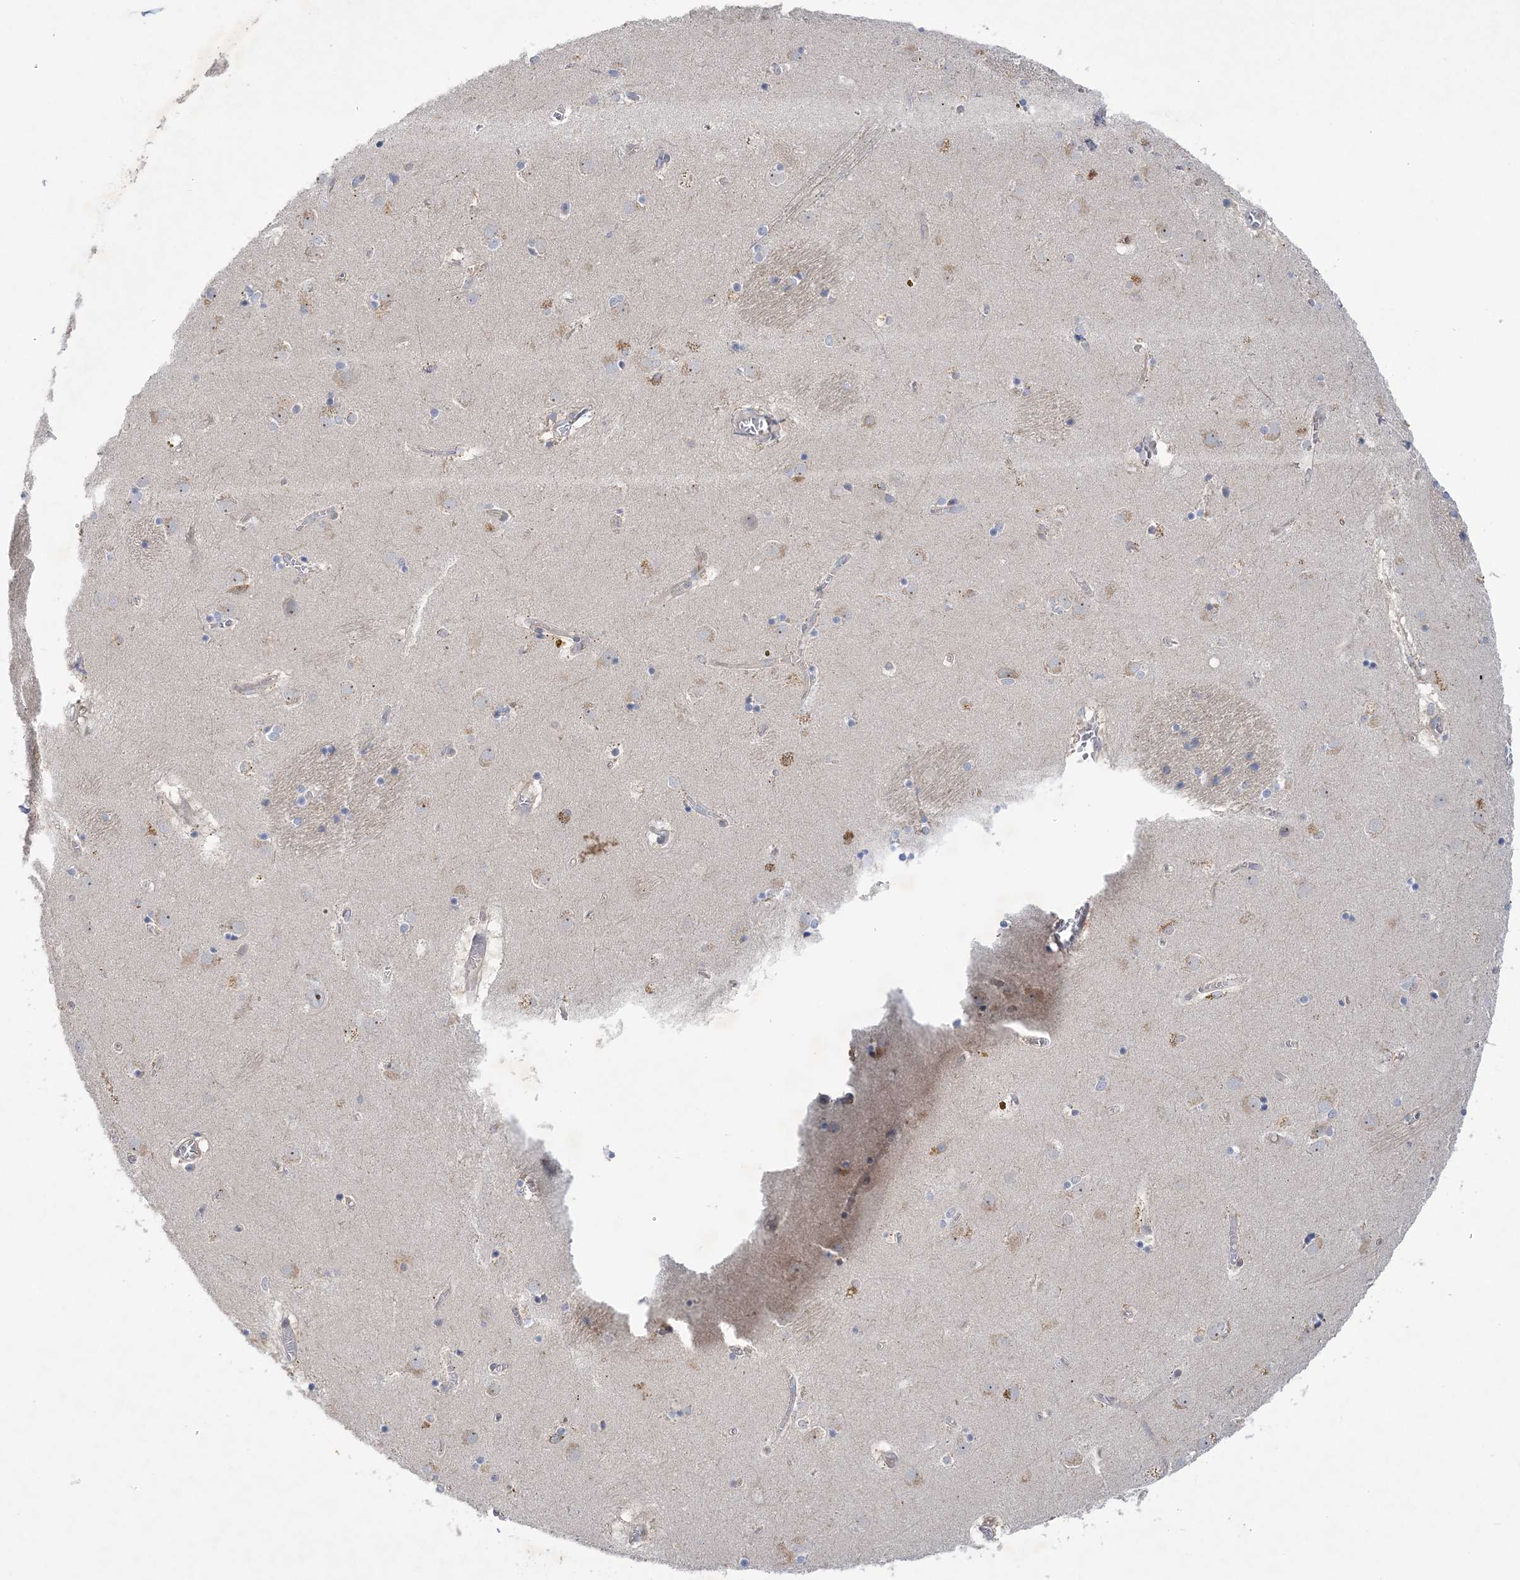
{"staining": {"intensity": "negative", "quantity": "none", "location": "none"}, "tissue": "caudate", "cell_type": "Glial cells", "image_type": "normal", "snomed": [{"axis": "morphology", "description": "Normal tissue, NOS"}, {"axis": "topography", "description": "Lateral ventricle wall"}], "caption": "This is an immunohistochemistry histopathology image of normal human caudate. There is no staining in glial cells.", "gene": "ANKRD35", "patient": {"sex": "male", "age": 70}}